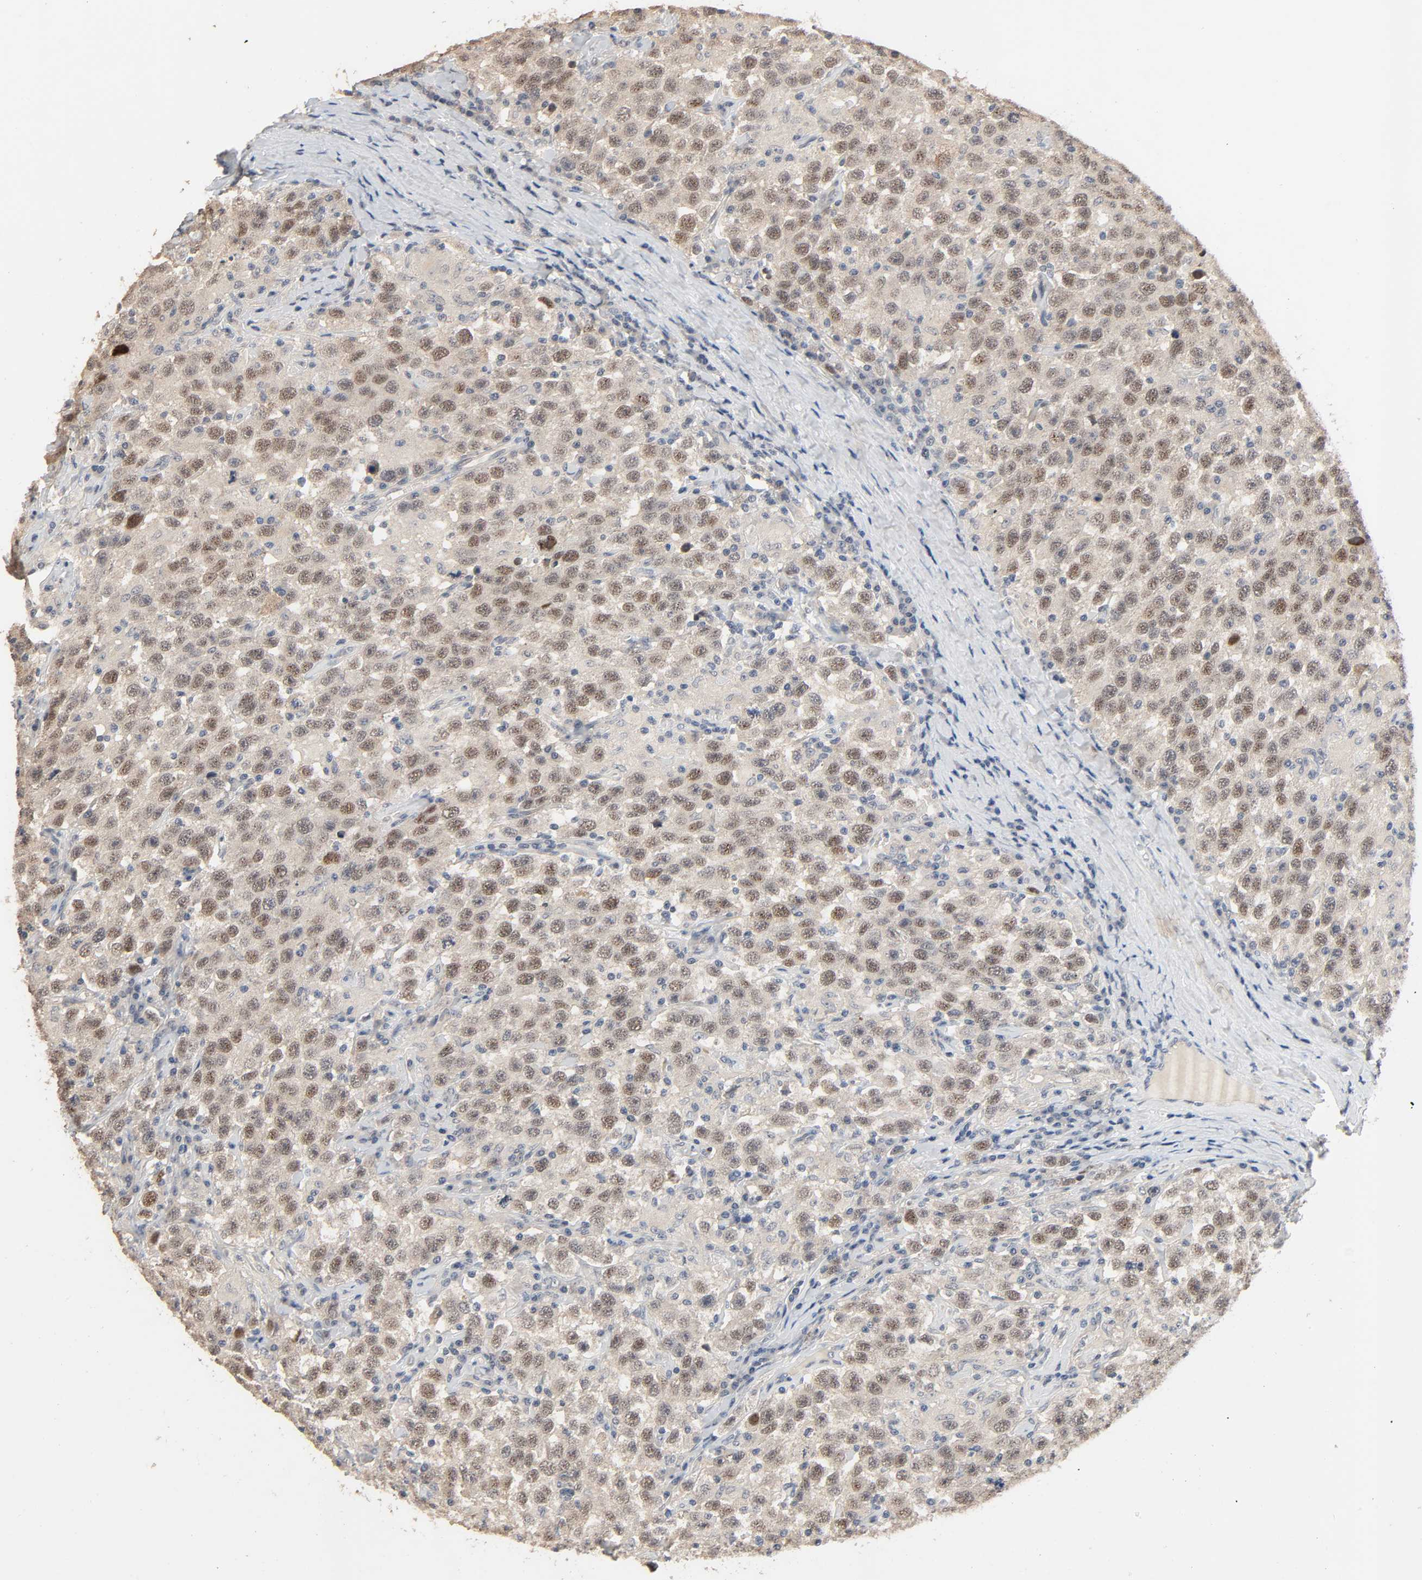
{"staining": {"intensity": "moderate", "quantity": "25%-75%", "location": "cytoplasmic/membranous"}, "tissue": "testis cancer", "cell_type": "Tumor cells", "image_type": "cancer", "snomed": [{"axis": "morphology", "description": "Seminoma, NOS"}, {"axis": "topography", "description": "Testis"}], "caption": "IHC micrograph of human testis cancer (seminoma) stained for a protein (brown), which reveals medium levels of moderate cytoplasmic/membranous expression in approximately 25%-75% of tumor cells.", "gene": "MAGEA8", "patient": {"sex": "male", "age": 41}}